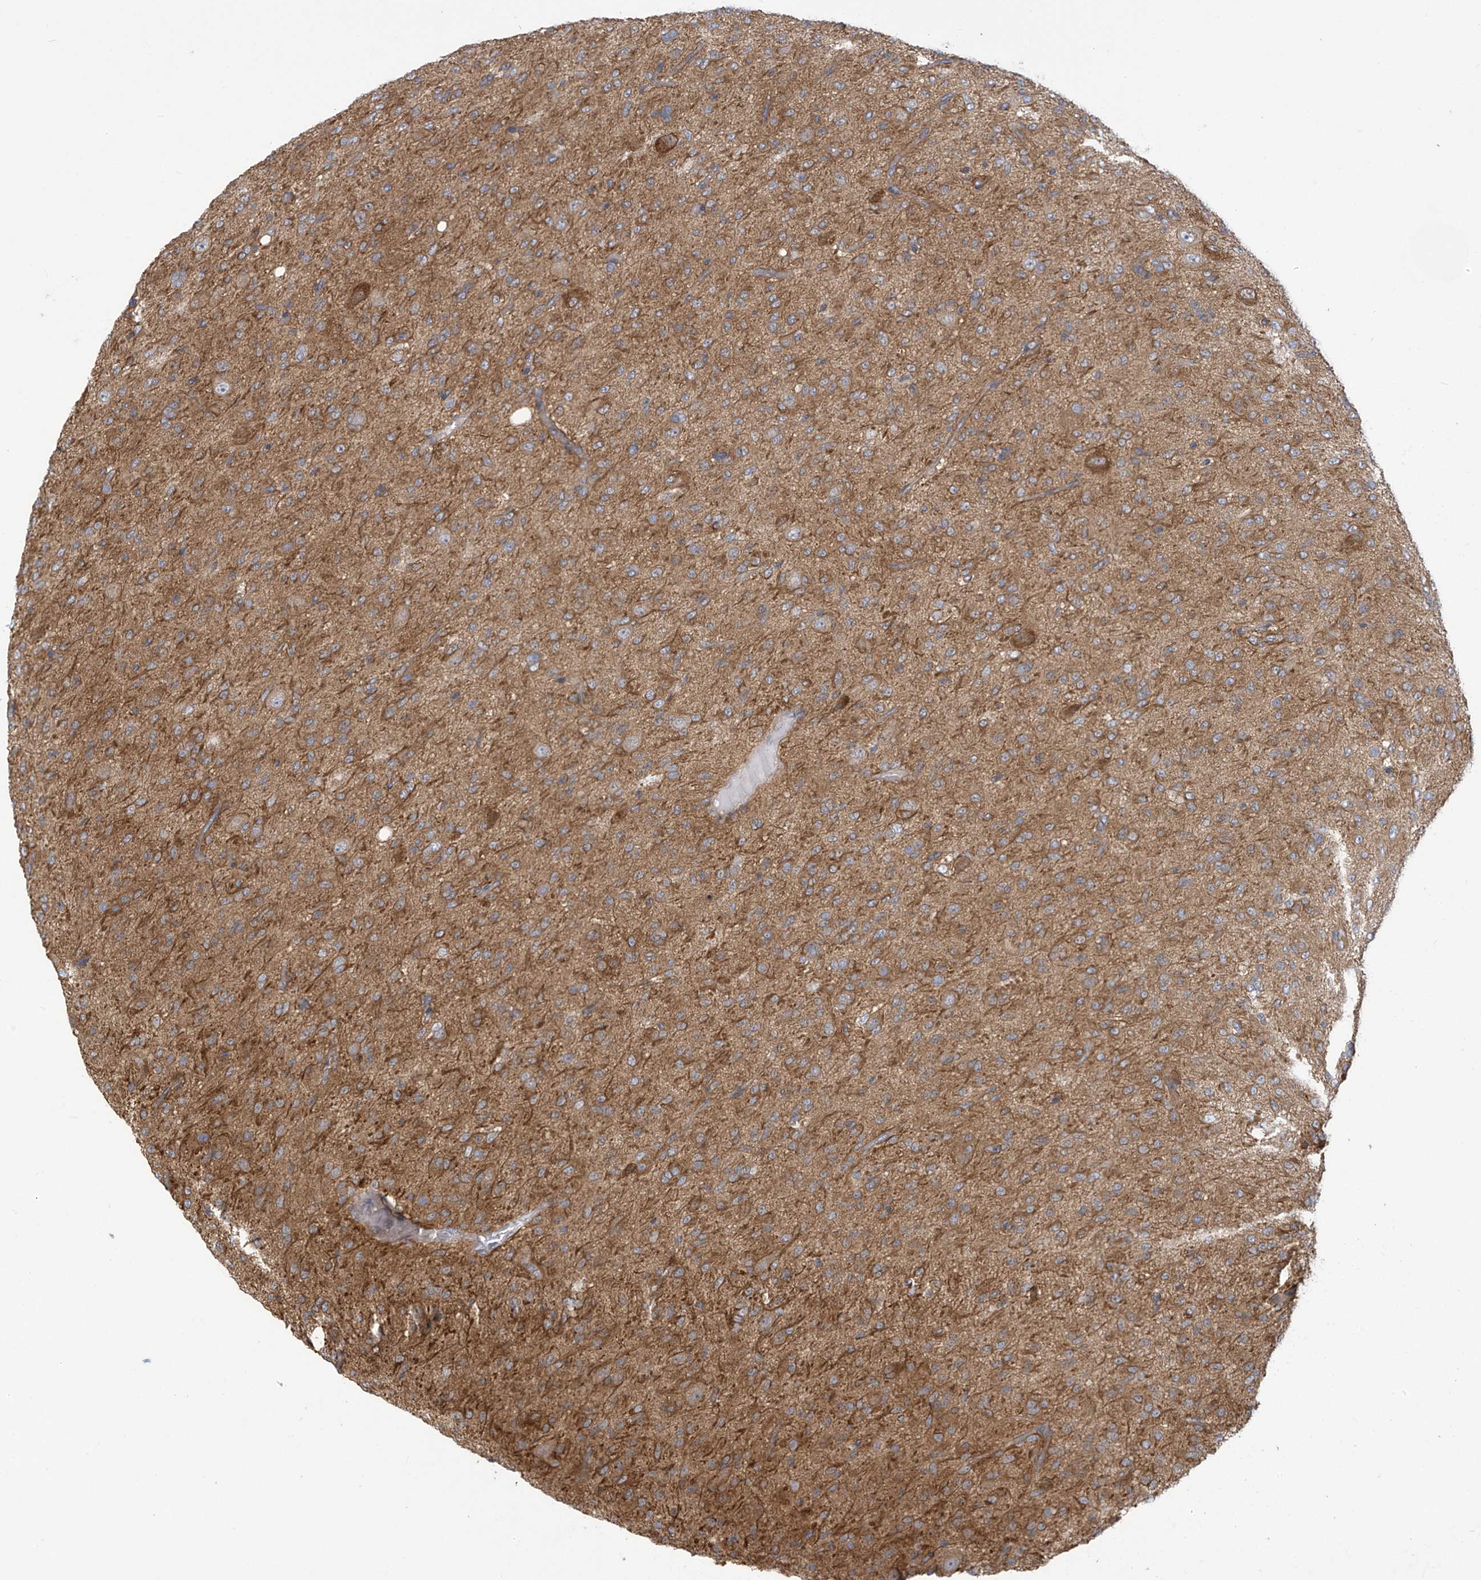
{"staining": {"intensity": "moderate", "quantity": ">75%", "location": "cytoplasmic/membranous"}, "tissue": "glioma", "cell_type": "Tumor cells", "image_type": "cancer", "snomed": [{"axis": "morphology", "description": "Glioma, malignant, High grade"}, {"axis": "topography", "description": "Brain"}], "caption": "An immunohistochemistry histopathology image of tumor tissue is shown. Protein staining in brown highlights moderate cytoplasmic/membranous positivity in malignant high-grade glioma within tumor cells.", "gene": "ADI1", "patient": {"sex": "female", "age": 59}}